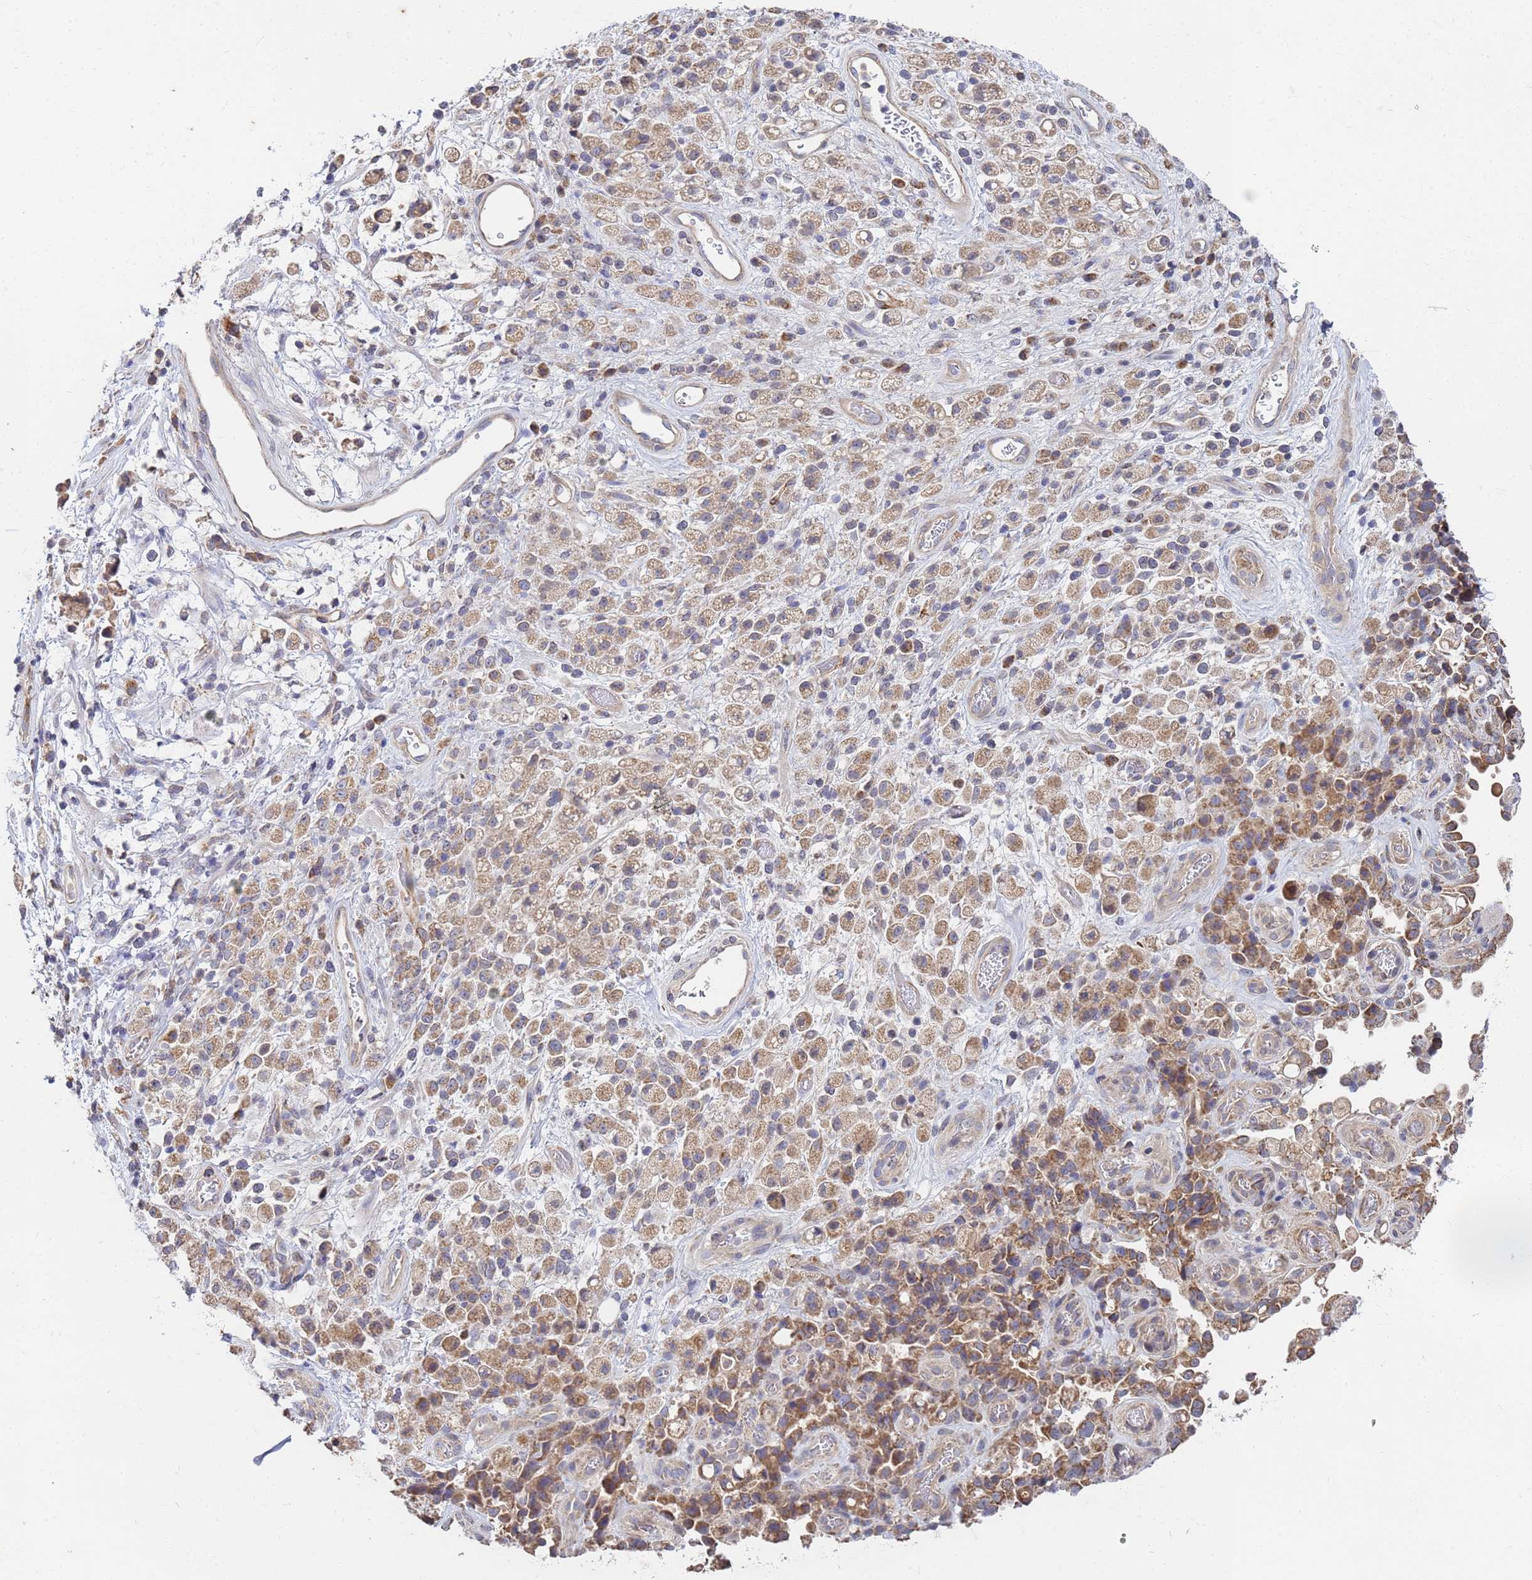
{"staining": {"intensity": "moderate", "quantity": "25%-75%", "location": "cytoplasmic/membranous"}, "tissue": "stomach cancer", "cell_type": "Tumor cells", "image_type": "cancer", "snomed": [{"axis": "morphology", "description": "Adenocarcinoma, NOS"}, {"axis": "topography", "description": "Stomach"}], "caption": "IHC photomicrograph of human adenocarcinoma (stomach) stained for a protein (brown), which demonstrates medium levels of moderate cytoplasmic/membranous positivity in approximately 25%-75% of tumor cells.", "gene": "C5orf34", "patient": {"sex": "female", "age": 60}}